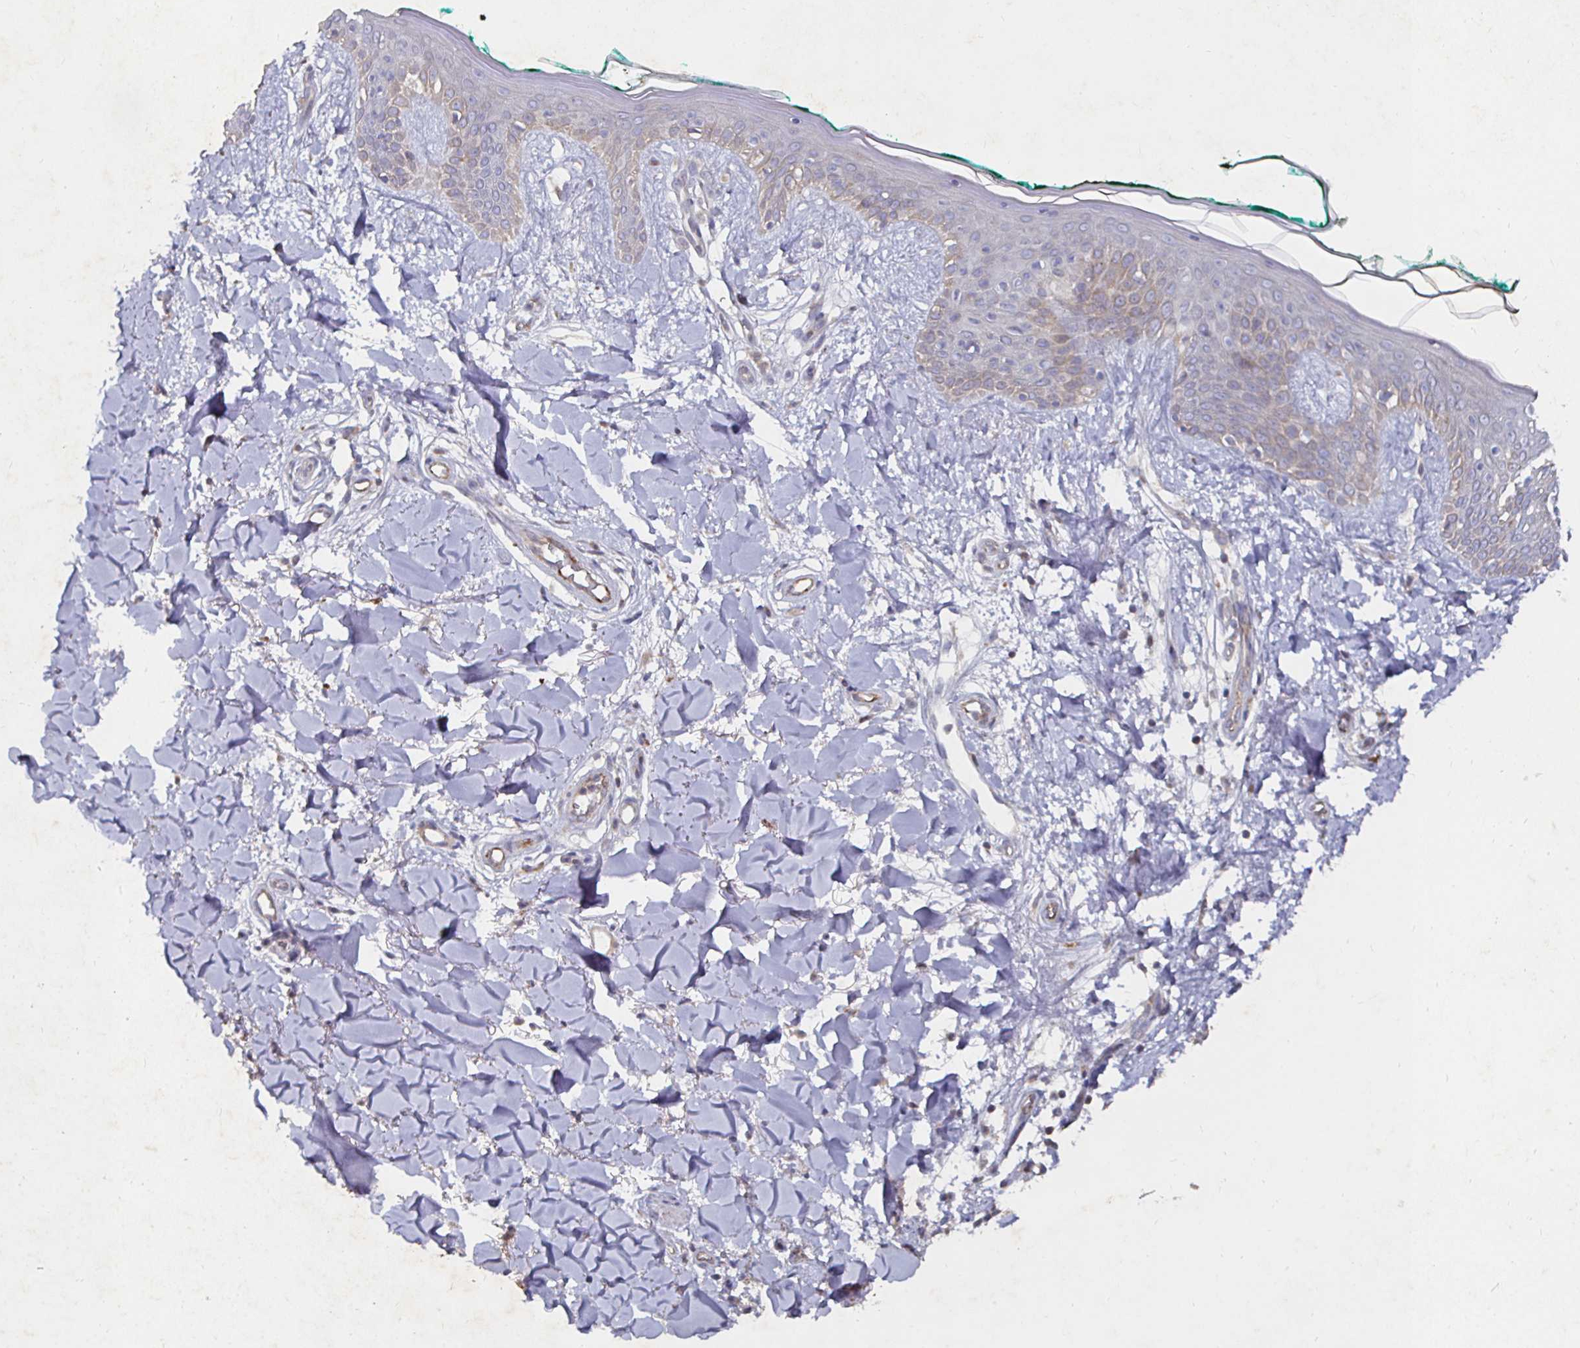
{"staining": {"intensity": "negative", "quantity": "none", "location": "none"}, "tissue": "skin", "cell_type": "Fibroblasts", "image_type": "normal", "snomed": [{"axis": "morphology", "description": "Normal tissue, NOS"}, {"axis": "topography", "description": "Skin"}], "caption": "Histopathology image shows no significant protein staining in fibroblasts of normal skin. The staining is performed using DAB (3,3'-diaminobenzidine) brown chromogen with nuclei counter-stained in using hematoxylin.", "gene": "NRSN1", "patient": {"sex": "female", "age": 34}}